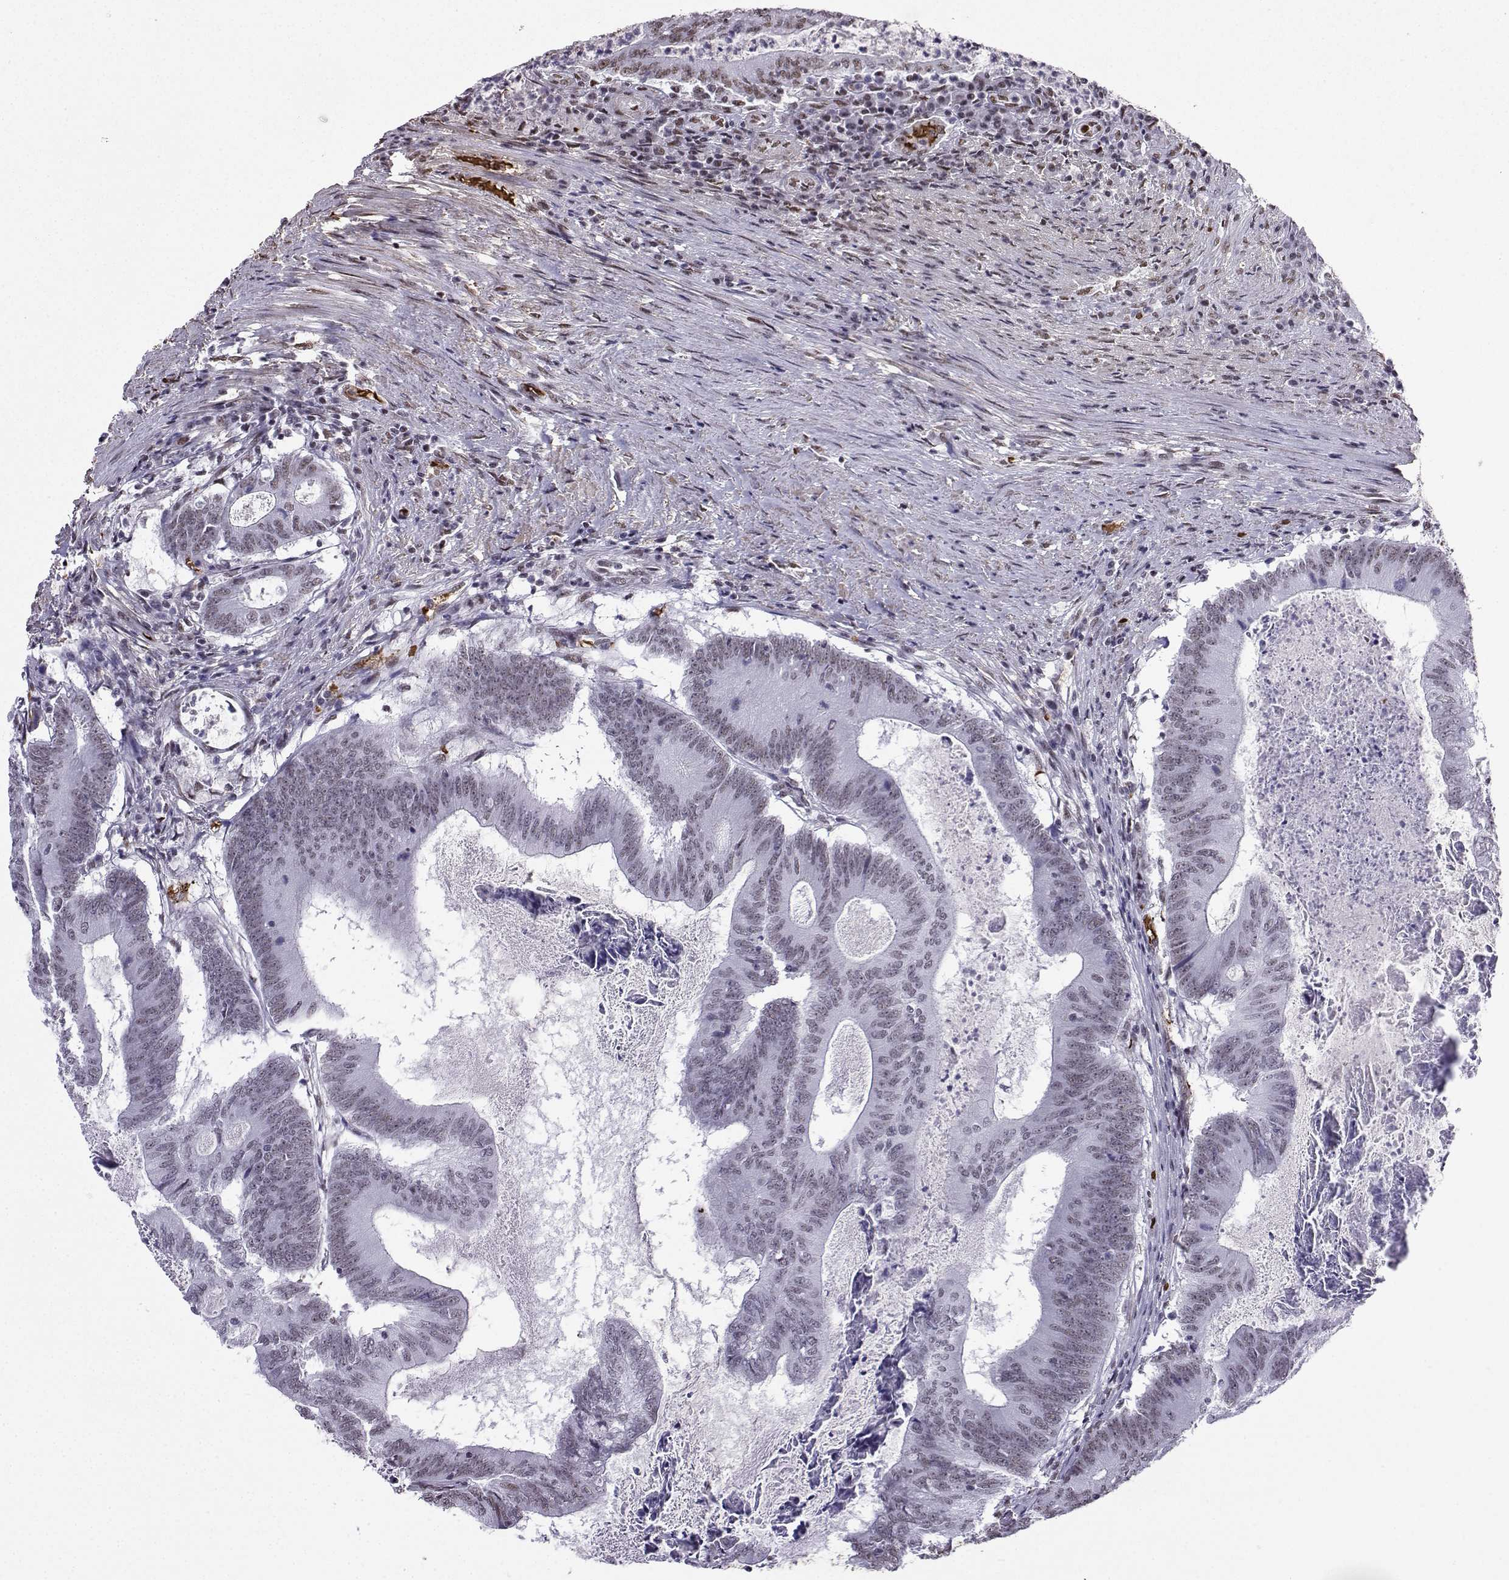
{"staining": {"intensity": "negative", "quantity": "none", "location": "none"}, "tissue": "colorectal cancer", "cell_type": "Tumor cells", "image_type": "cancer", "snomed": [{"axis": "morphology", "description": "Adenocarcinoma, NOS"}, {"axis": "topography", "description": "Colon"}], "caption": "The image demonstrates no staining of tumor cells in colorectal cancer.", "gene": "CCNK", "patient": {"sex": "female", "age": 70}}